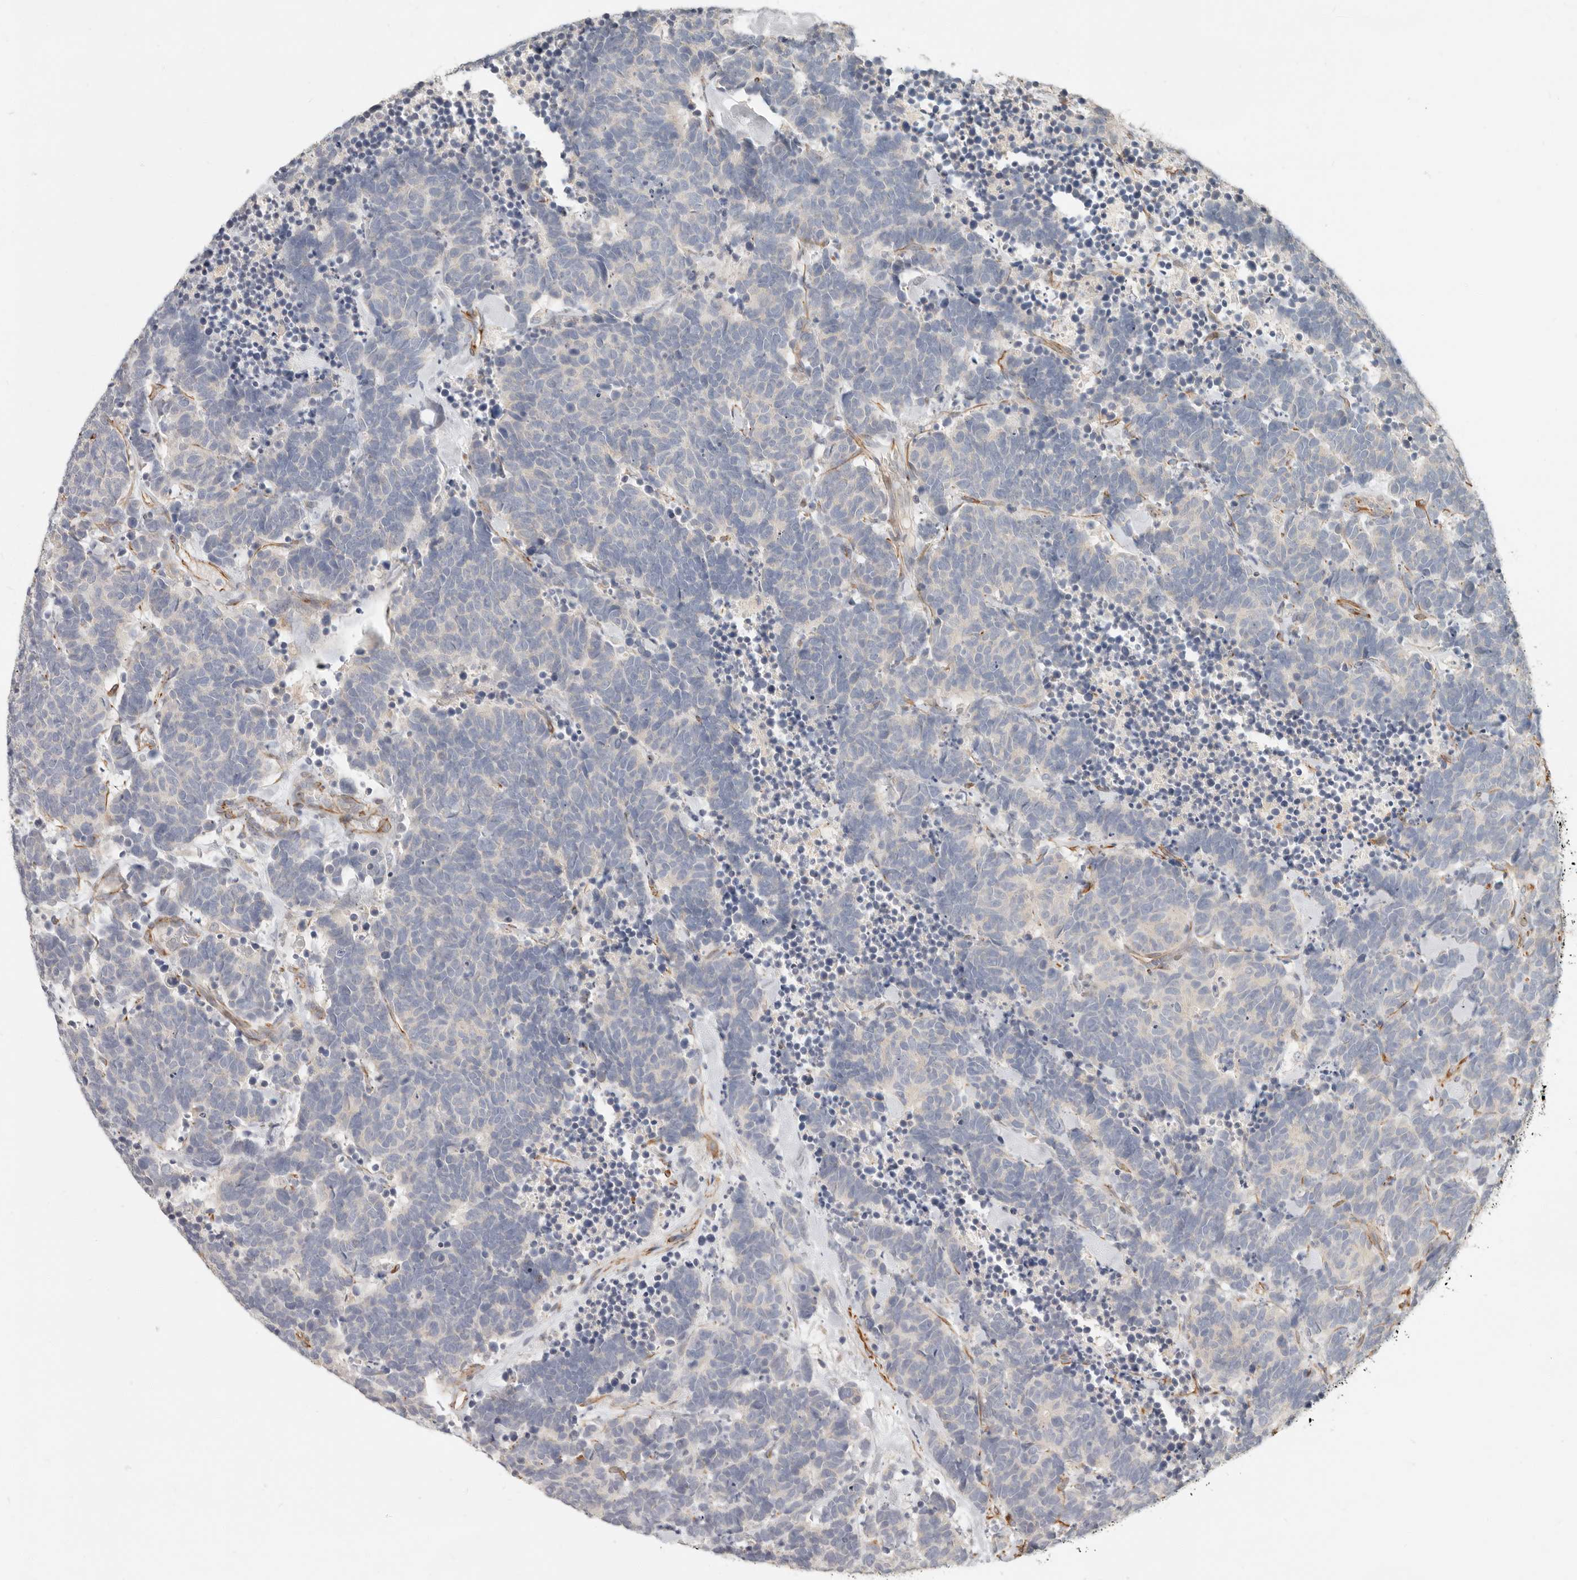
{"staining": {"intensity": "negative", "quantity": "none", "location": "none"}, "tissue": "carcinoid", "cell_type": "Tumor cells", "image_type": "cancer", "snomed": [{"axis": "morphology", "description": "Carcinoma, NOS"}, {"axis": "morphology", "description": "Carcinoid, malignant, NOS"}, {"axis": "topography", "description": "Urinary bladder"}], "caption": "This is a photomicrograph of IHC staining of malignant carcinoid, which shows no staining in tumor cells.", "gene": "SPRING1", "patient": {"sex": "male", "age": 57}}